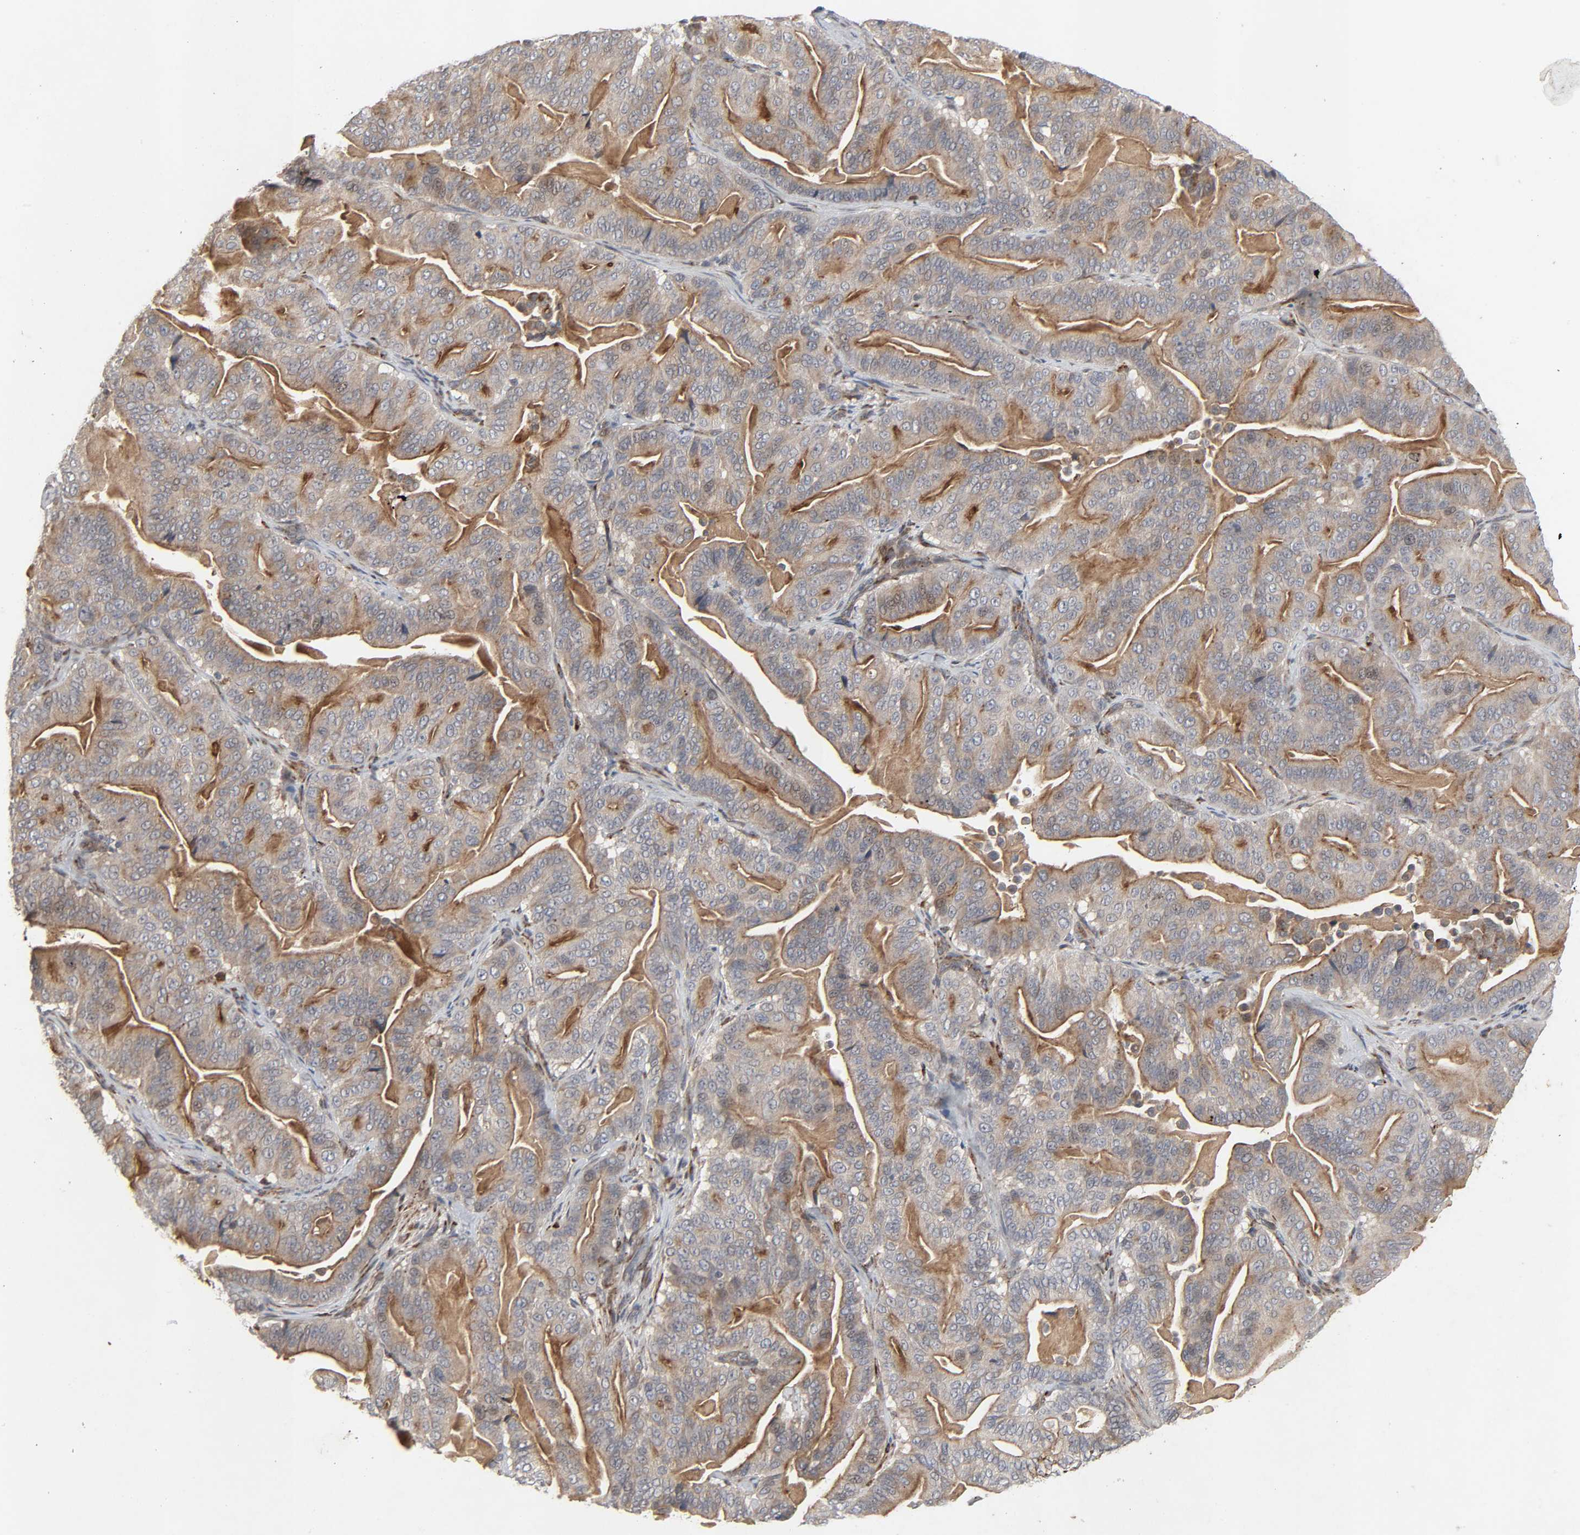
{"staining": {"intensity": "moderate", "quantity": ">75%", "location": "cytoplasmic/membranous"}, "tissue": "pancreatic cancer", "cell_type": "Tumor cells", "image_type": "cancer", "snomed": [{"axis": "morphology", "description": "Adenocarcinoma, NOS"}, {"axis": "topography", "description": "Pancreas"}], "caption": "Pancreatic adenocarcinoma was stained to show a protein in brown. There is medium levels of moderate cytoplasmic/membranous staining in approximately >75% of tumor cells.", "gene": "ADCY4", "patient": {"sex": "male", "age": 63}}